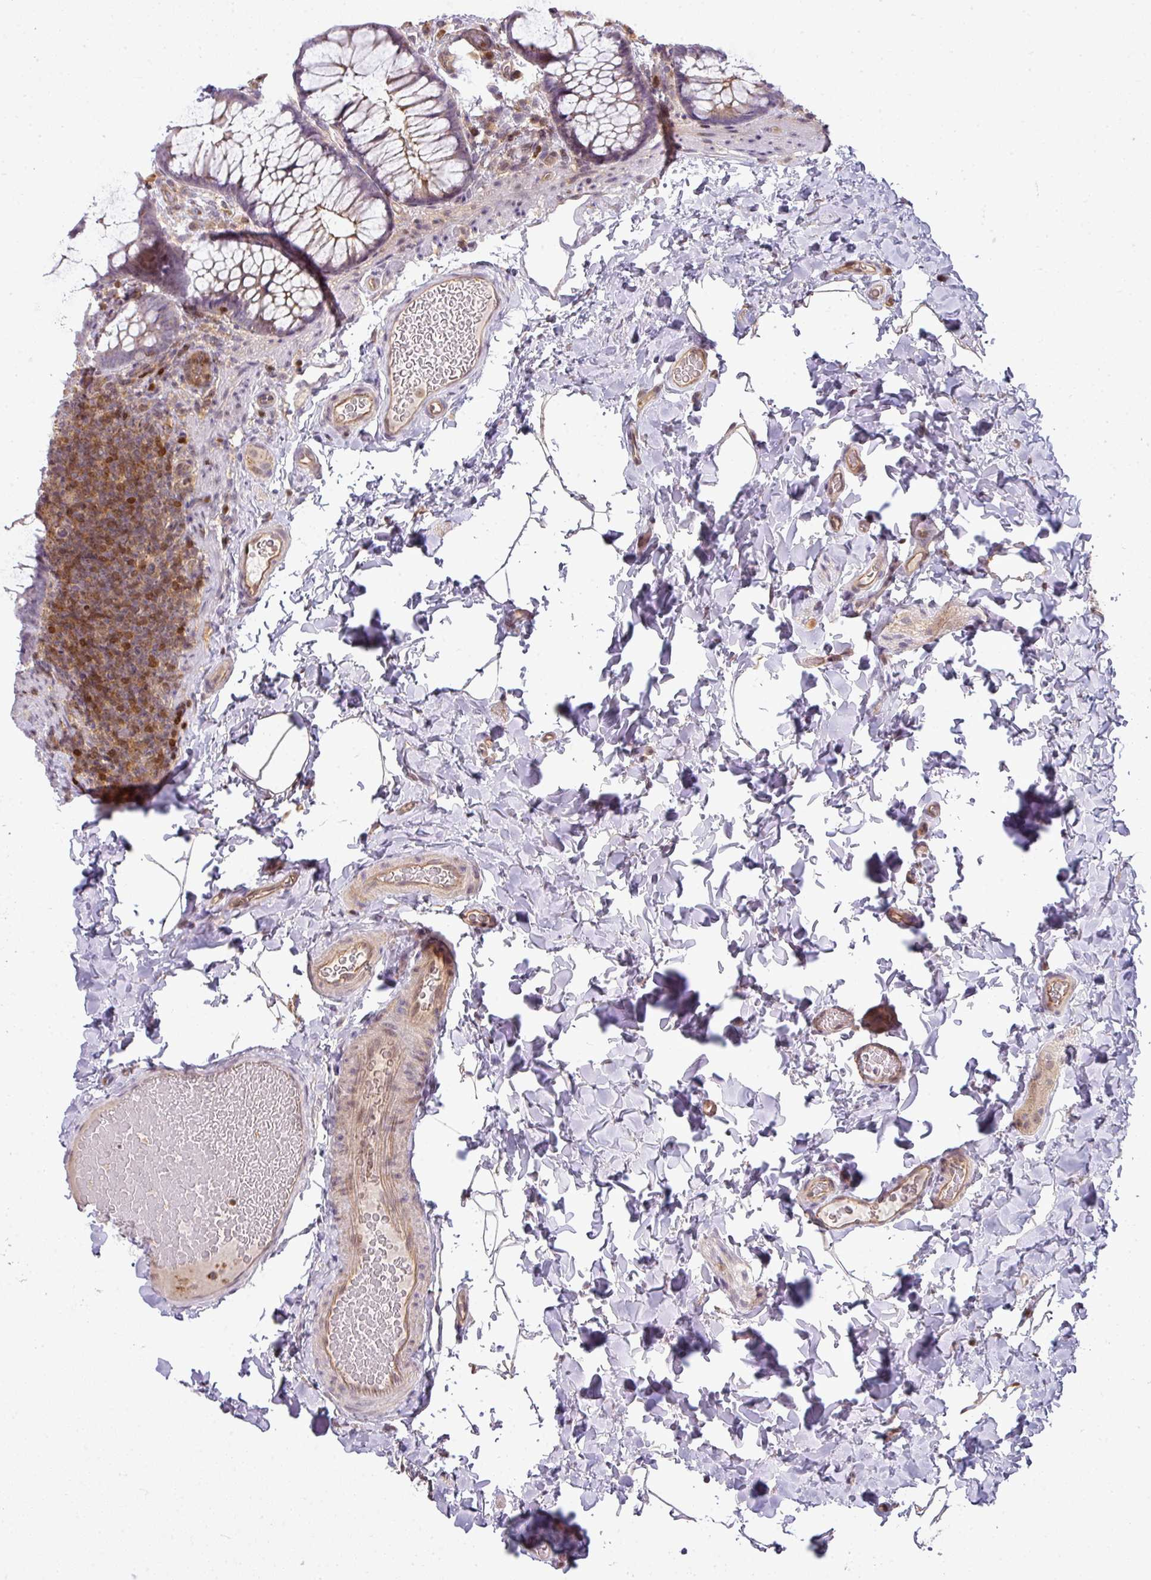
{"staining": {"intensity": "moderate", "quantity": ">75%", "location": "cytoplasmic/membranous"}, "tissue": "colon", "cell_type": "Endothelial cells", "image_type": "normal", "snomed": [{"axis": "morphology", "description": "Normal tissue, NOS"}, {"axis": "topography", "description": "Colon"}], "caption": "An image showing moderate cytoplasmic/membranous expression in about >75% of endothelial cells in benign colon, as visualized by brown immunohistochemical staining.", "gene": "STAT5A", "patient": {"sex": "male", "age": 46}}